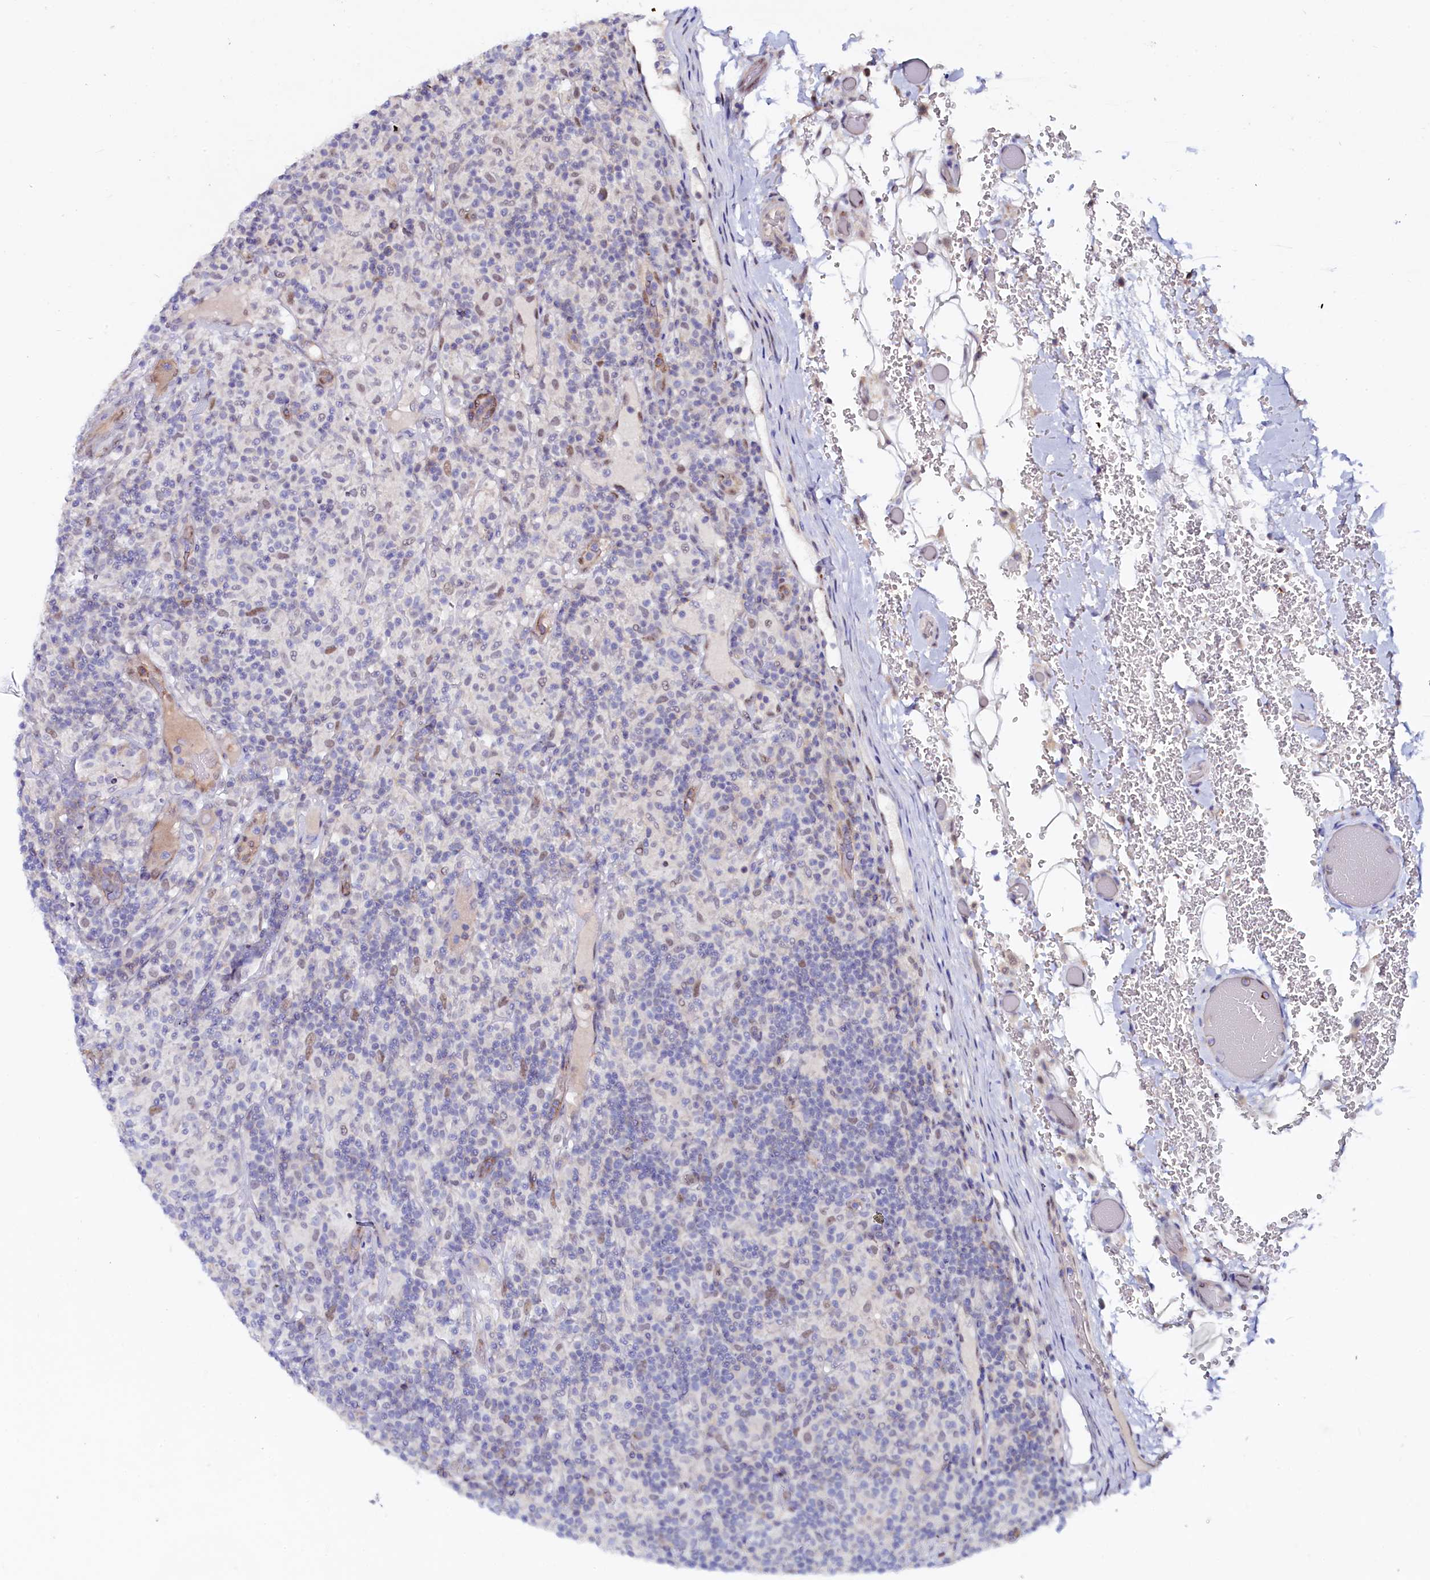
{"staining": {"intensity": "negative", "quantity": "none", "location": "none"}, "tissue": "lymphoma", "cell_type": "Tumor cells", "image_type": "cancer", "snomed": [{"axis": "morphology", "description": "Hodgkin's disease, NOS"}, {"axis": "topography", "description": "Lymph node"}], "caption": "Protein analysis of lymphoma displays no significant staining in tumor cells. Brightfield microscopy of IHC stained with DAB (brown) and hematoxylin (blue), captured at high magnification.", "gene": "ASTE1", "patient": {"sex": "male", "age": 70}}